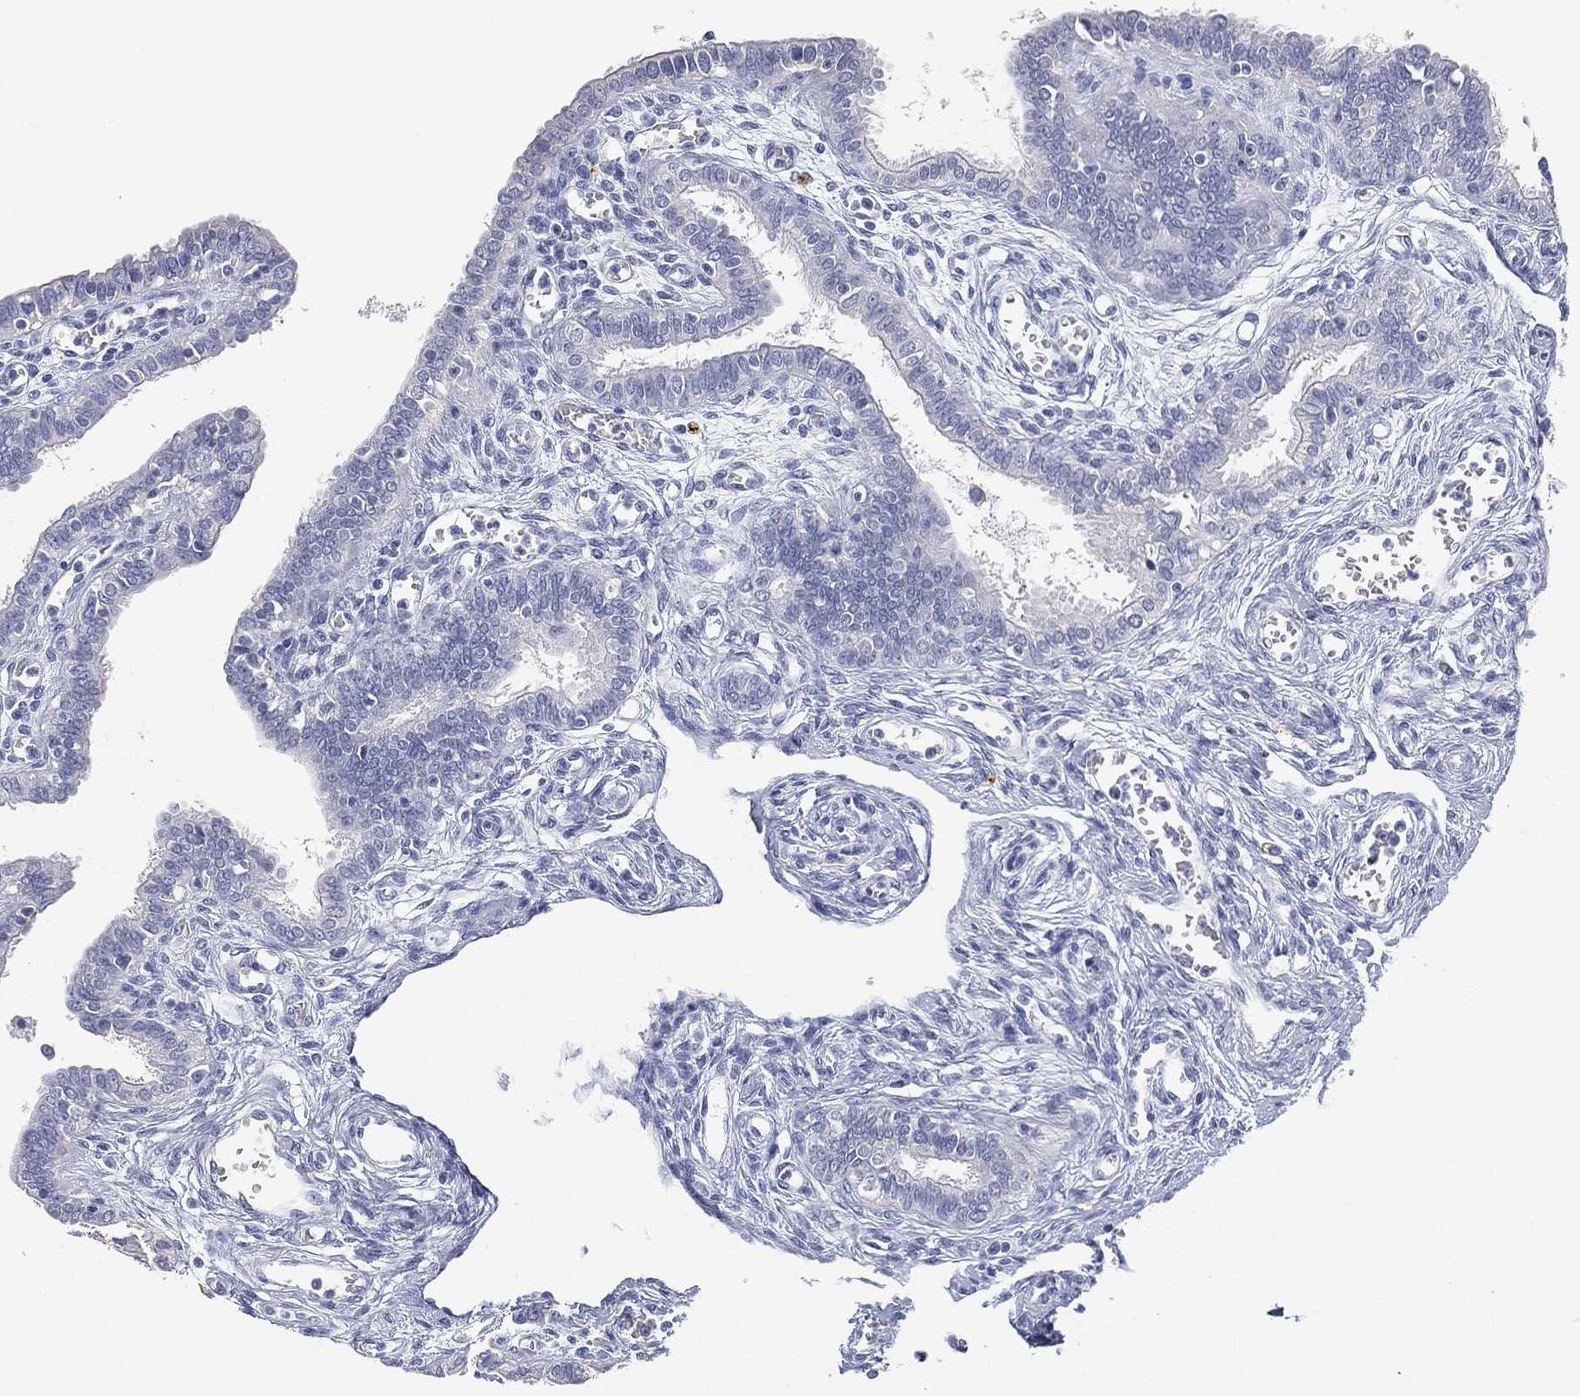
{"staining": {"intensity": "negative", "quantity": "none", "location": "none"}, "tissue": "fallopian tube", "cell_type": "Glandular cells", "image_type": "normal", "snomed": [{"axis": "morphology", "description": "Normal tissue, NOS"}, {"axis": "morphology", "description": "Carcinoma, endometroid"}, {"axis": "topography", "description": "Fallopian tube"}, {"axis": "topography", "description": "Ovary"}], "caption": "Immunohistochemistry (IHC) histopathology image of benign human fallopian tube stained for a protein (brown), which demonstrates no staining in glandular cells.", "gene": "FMO1", "patient": {"sex": "female", "age": 42}}